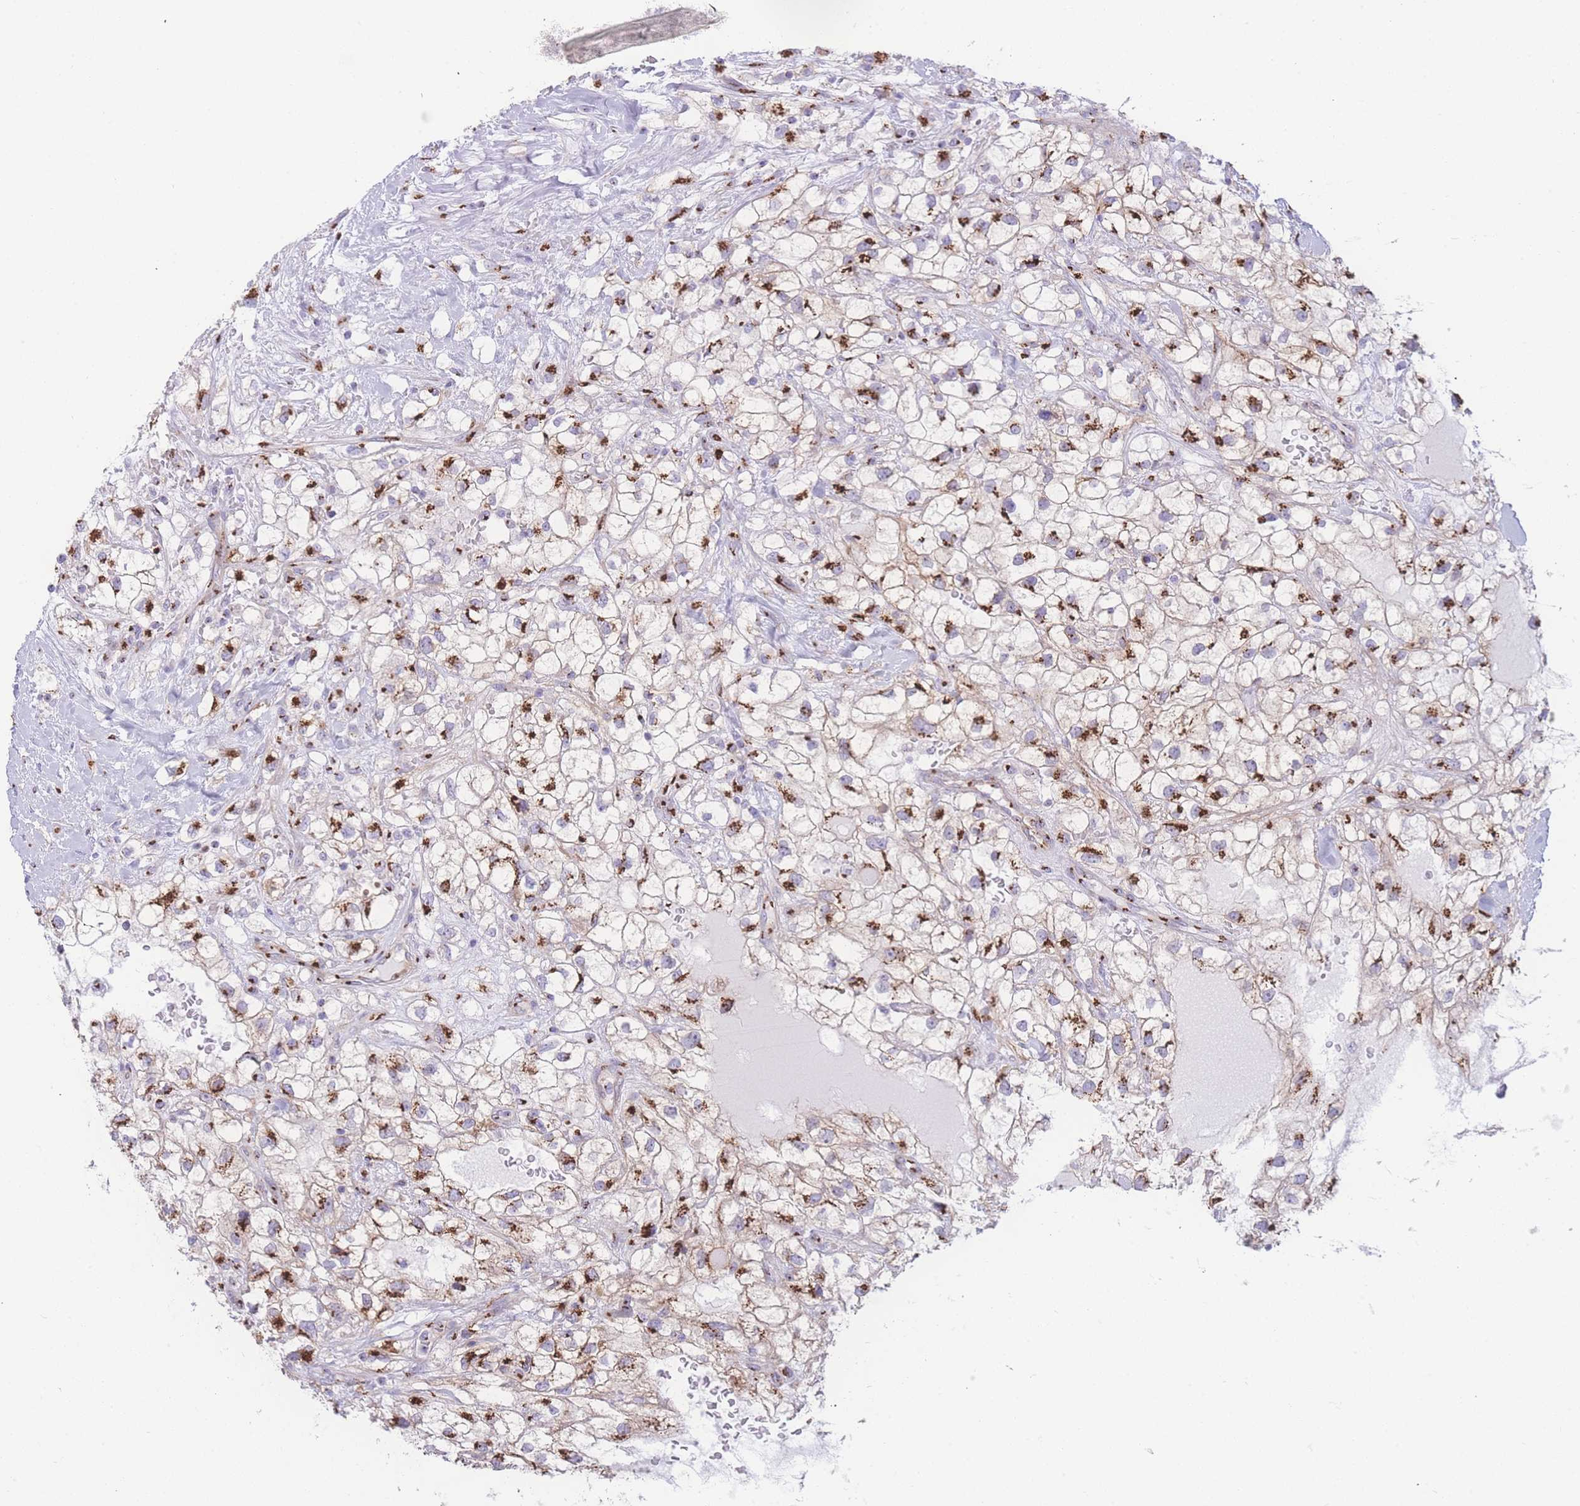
{"staining": {"intensity": "strong", "quantity": ">75%", "location": "cytoplasmic/membranous"}, "tissue": "renal cancer", "cell_type": "Tumor cells", "image_type": "cancer", "snomed": [{"axis": "morphology", "description": "Adenocarcinoma, NOS"}, {"axis": "topography", "description": "Kidney"}], "caption": "This histopathology image demonstrates IHC staining of human adenocarcinoma (renal), with high strong cytoplasmic/membranous positivity in approximately >75% of tumor cells.", "gene": "GOLM2", "patient": {"sex": "male", "age": 59}}